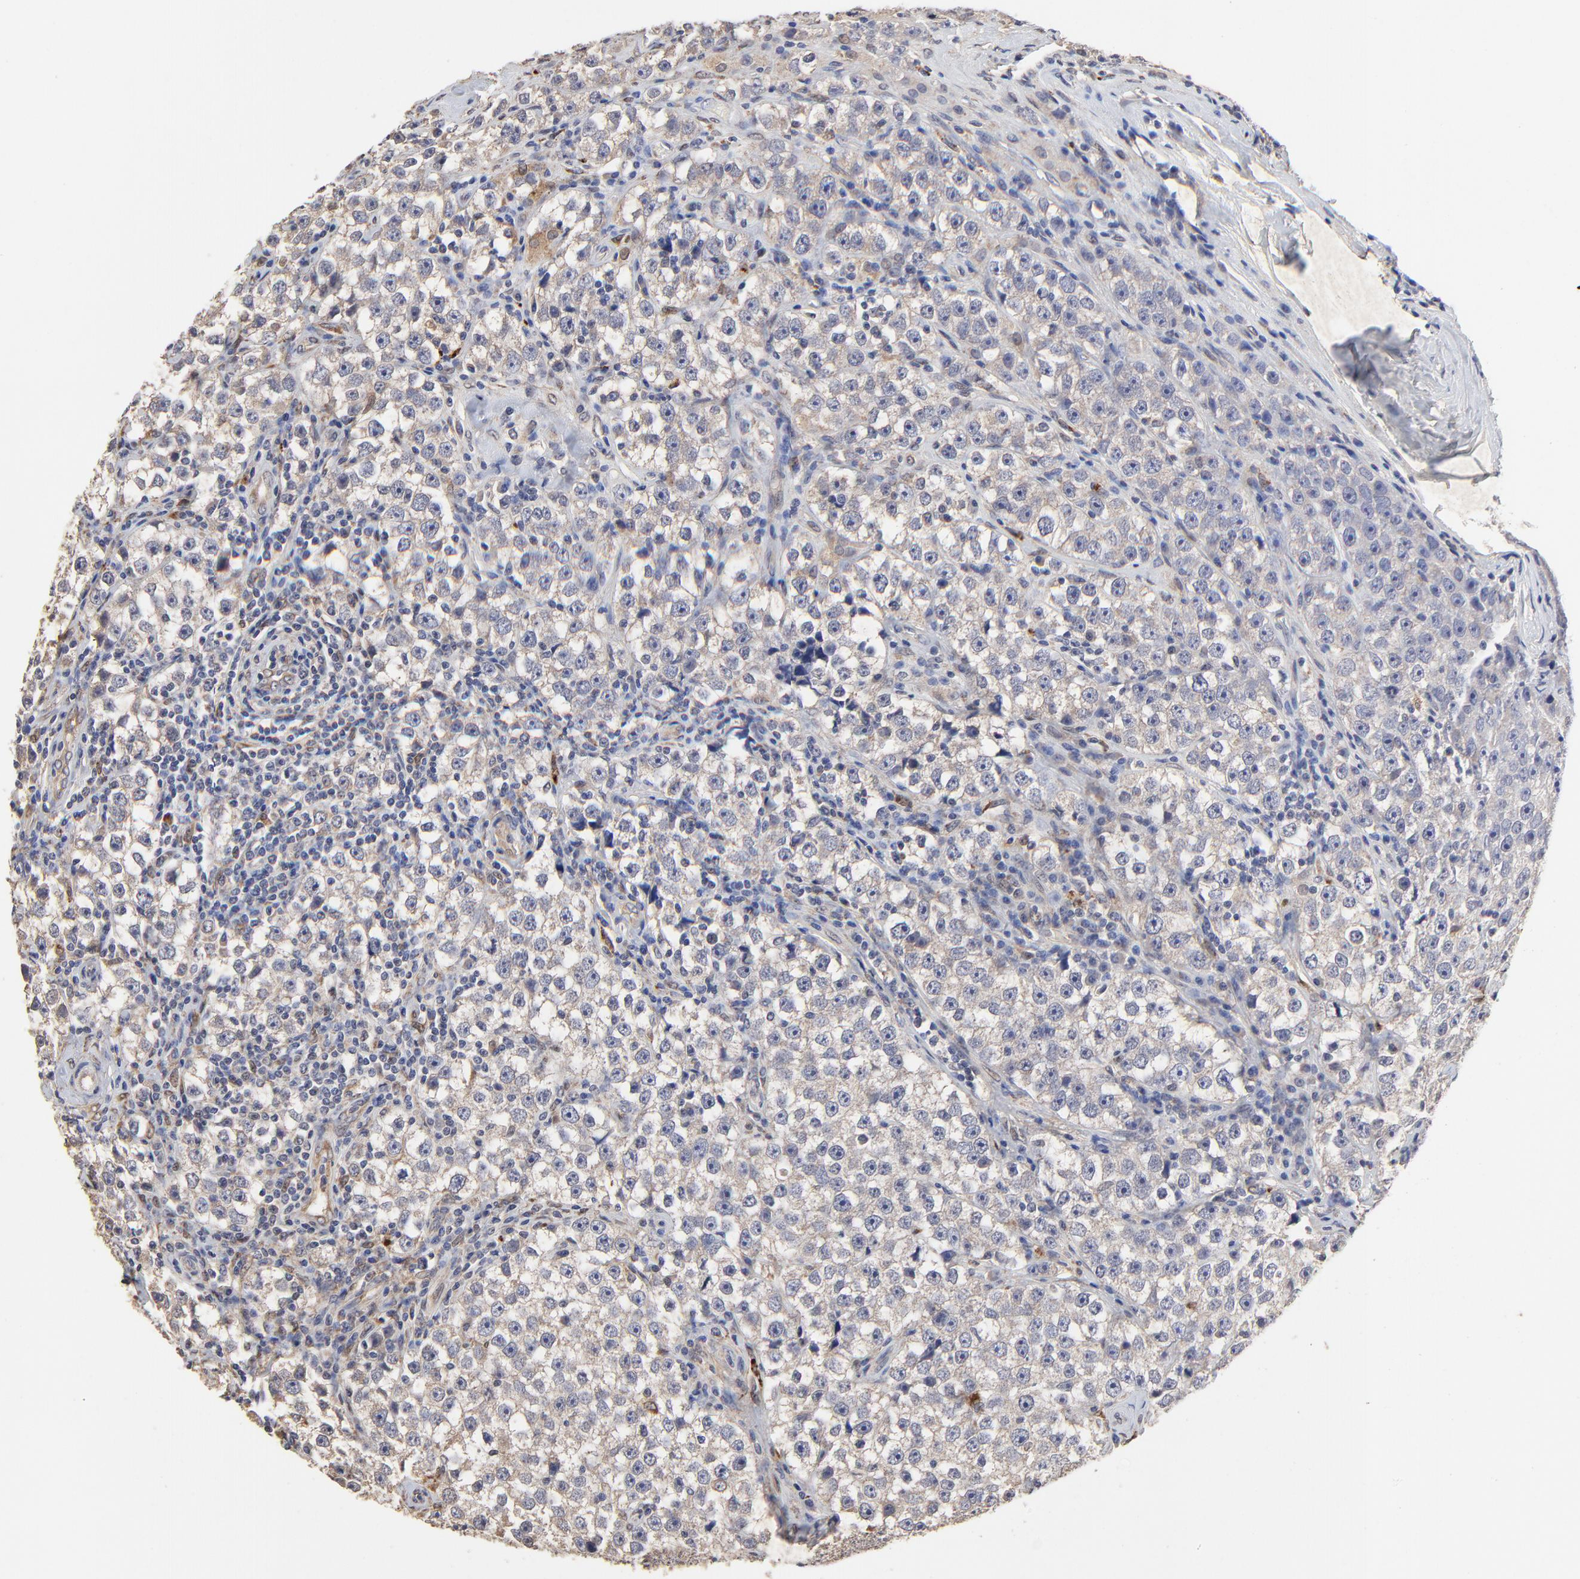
{"staining": {"intensity": "weak", "quantity": ">75%", "location": "cytoplasmic/membranous"}, "tissue": "testis cancer", "cell_type": "Tumor cells", "image_type": "cancer", "snomed": [{"axis": "morphology", "description": "Seminoma, NOS"}, {"axis": "topography", "description": "Testis"}], "caption": "A low amount of weak cytoplasmic/membranous positivity is present in about >75% of tumor cells in seminoma (testis) tissue.", "gene": "LGALS3", "patient": {"sex": "male", "age": 32}}